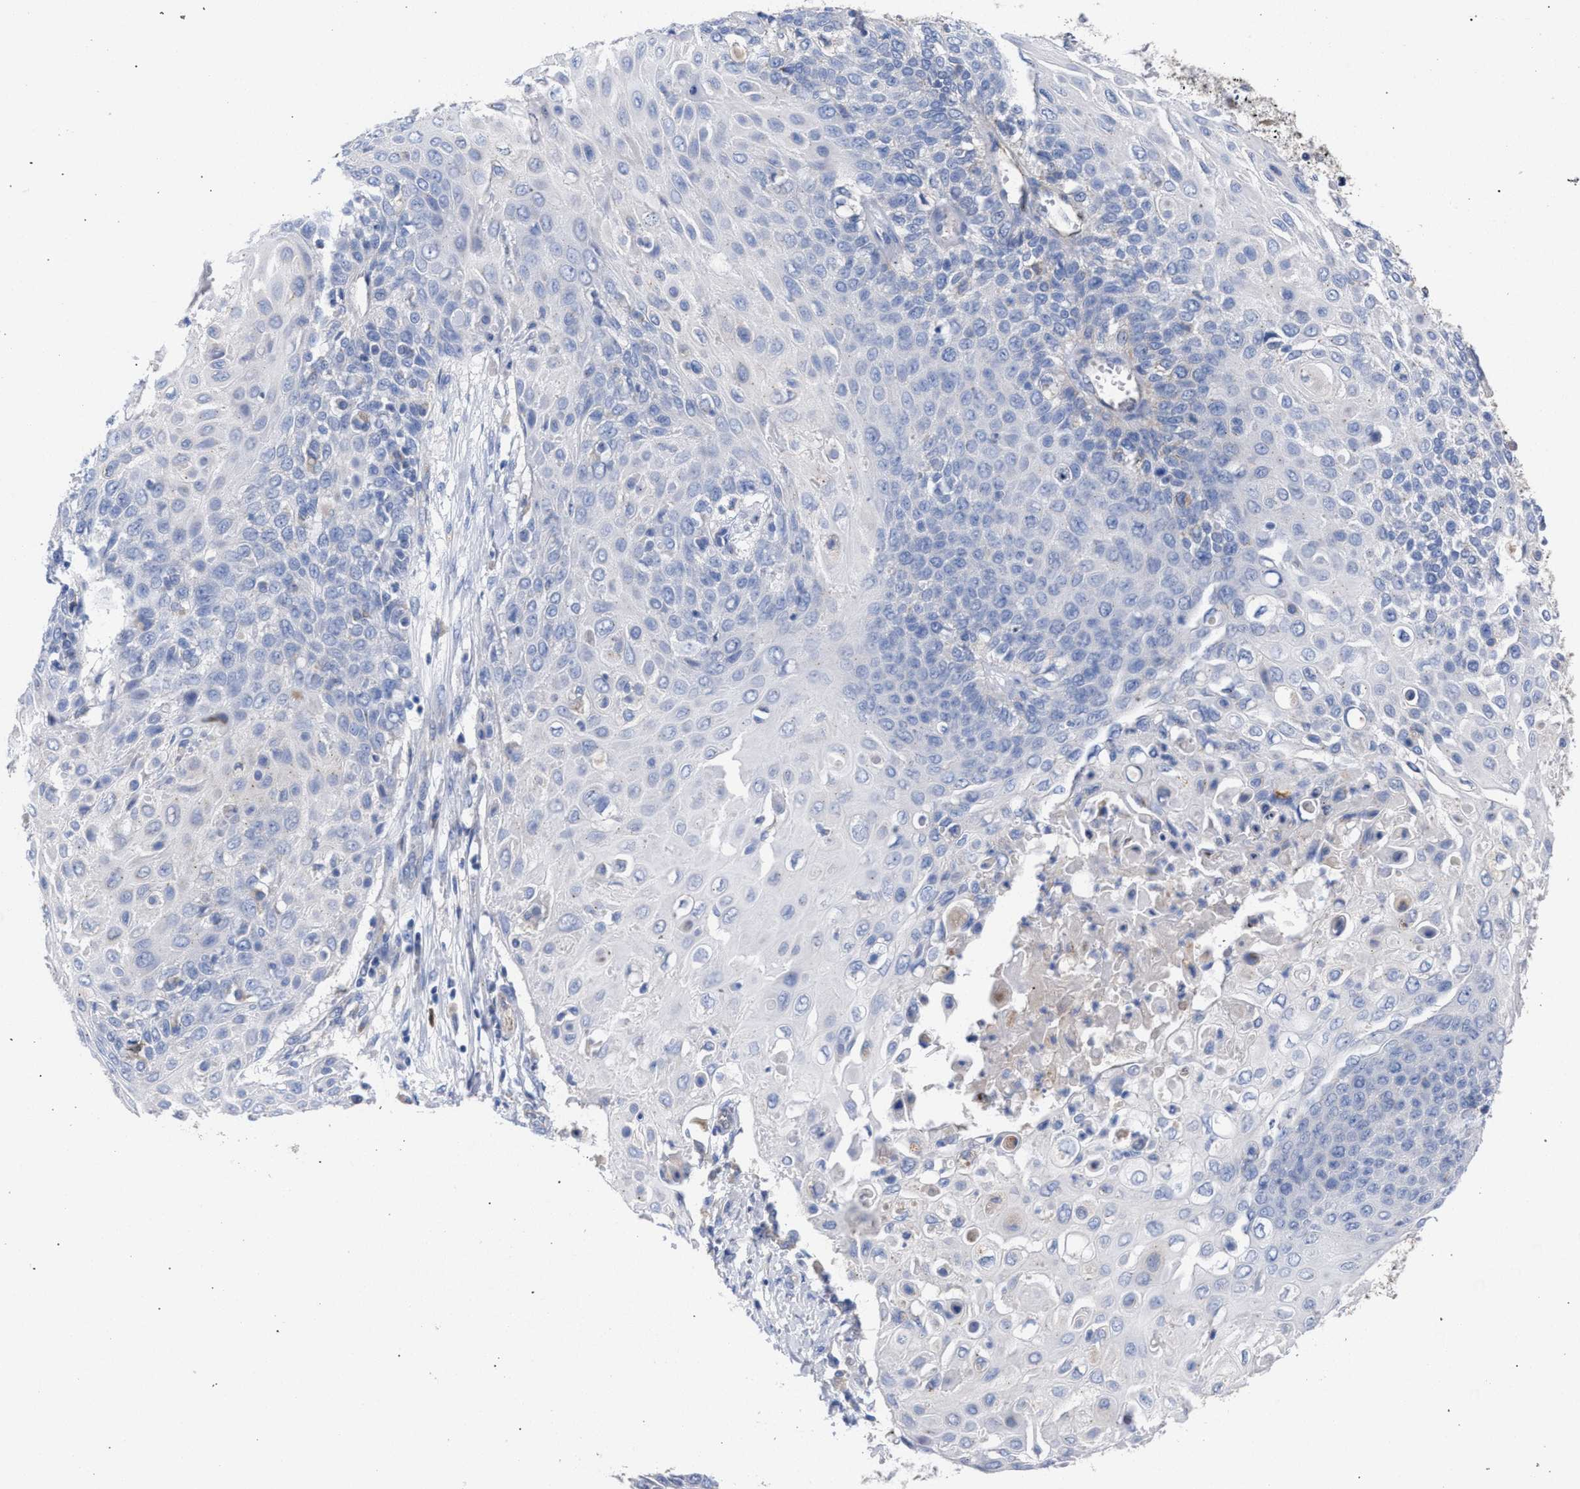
{"staining": {"intensity": "negative", "quantity": "none", "location": "none"}, "tissue": "cervical cancer", "cell_type": "Tumor cells", "image_type": "cancer", "snomed": [{"axis": "morphology", "description": "Squamous cell carcinoma, NOS"}, {"axis": "topography", "description": "Cervix"}], "caption": "Micrograph shows no protein staining in tumor cells of squamous cell carcinoma (cervical) tissue. Brightfield microscopy of immunohistochemistry stained with DAB (3,3'-diaminobenzidine) (brown) and hematoxylin (blue), captured at high magnification.", "gene": "GMPR", "patient": {"sex": "female", "age": 39}}